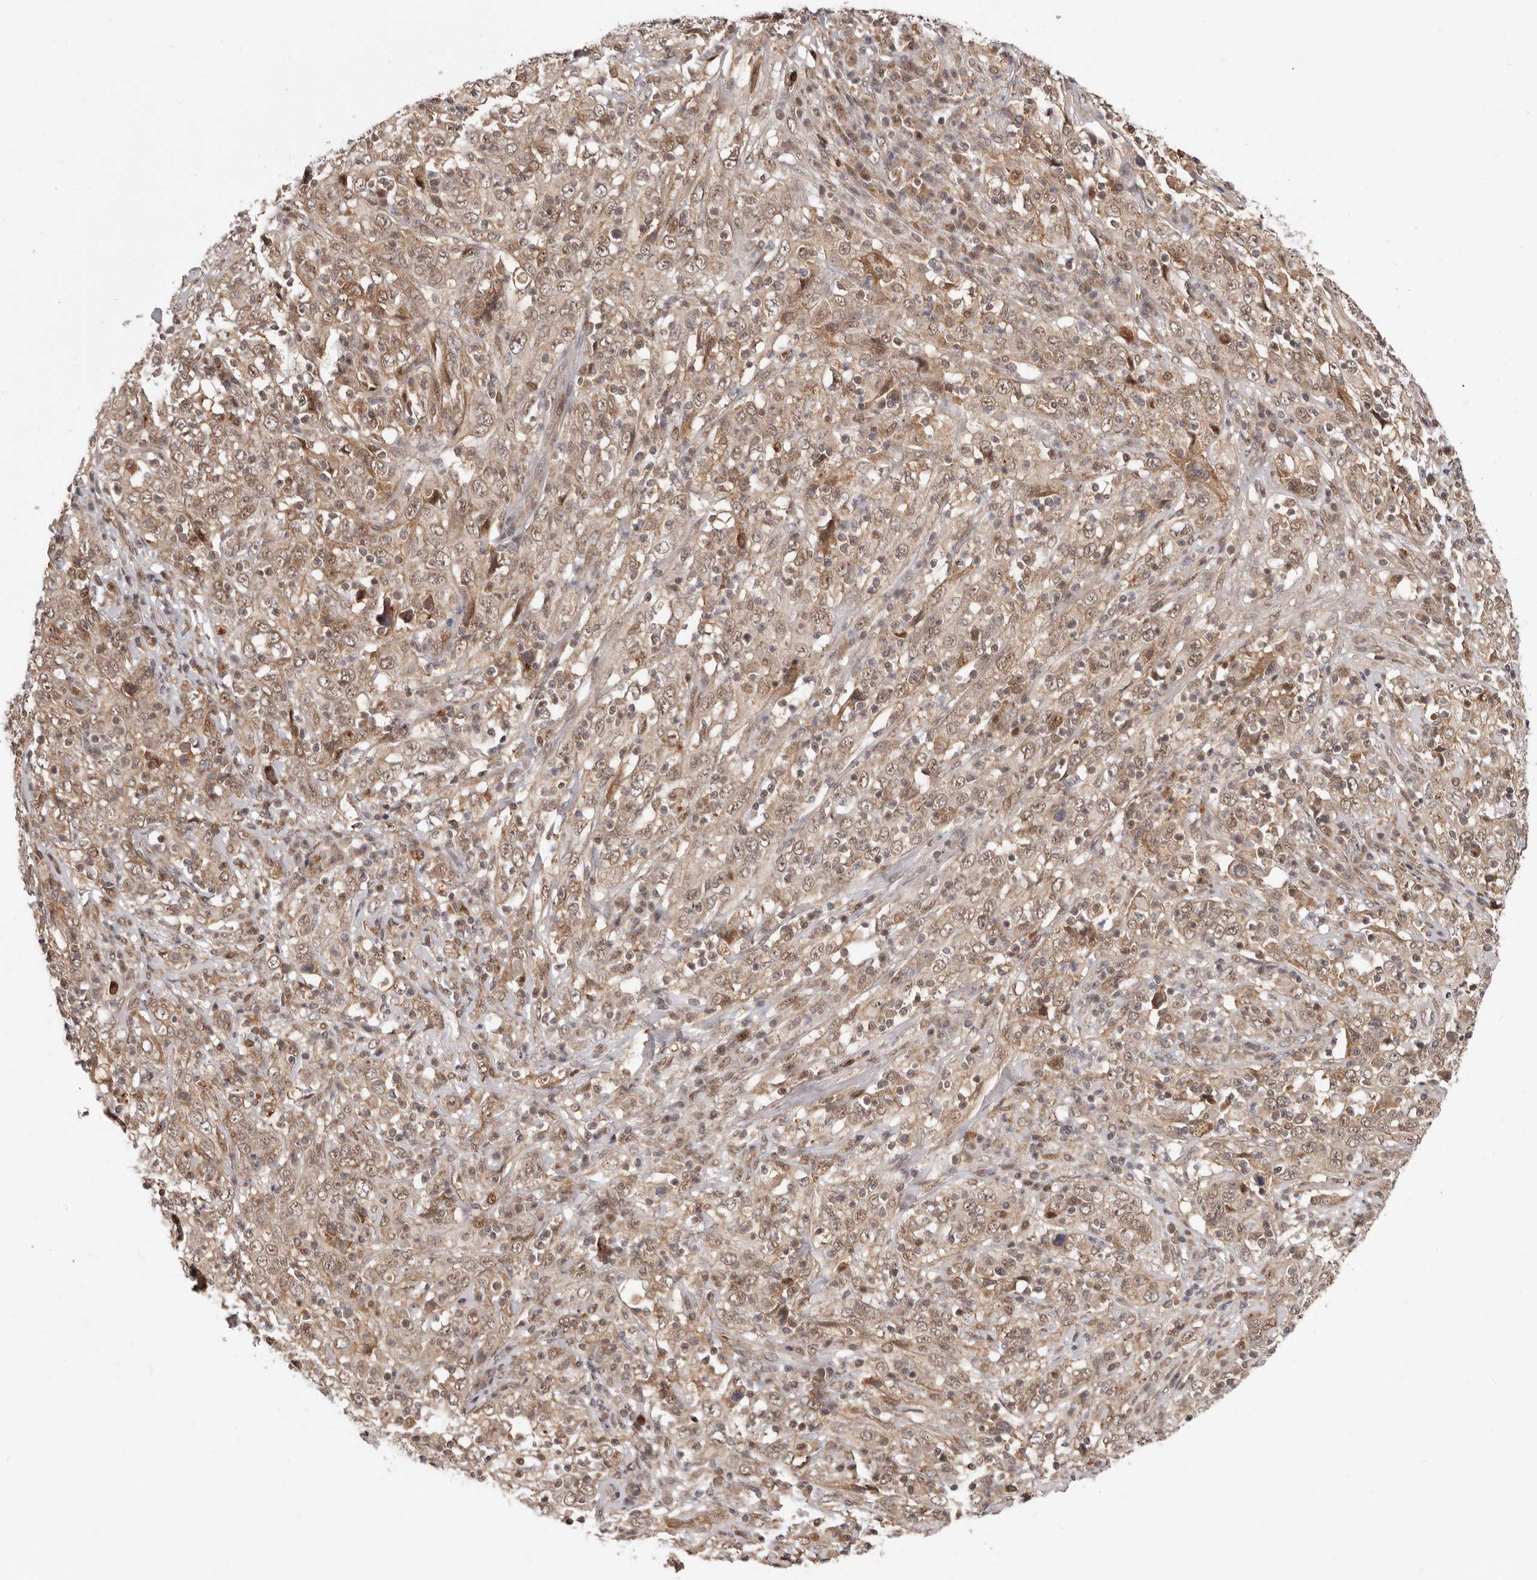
{"staining": {"intensity": "weak", "quantity": ">75%", "location": "cytoplasmic/membranous,nuclear"}, "tissue": "cervical cancer", "cell_type": "Tumor cells", "image_type": "cancer", "snomed": [{"axis": "morphology", "description": "Squamous cell carcinoma, NOS"}, {"axis": "topography", "description": "Cervix"}], "caption": "Weak cytoplasmic/membranous and nuclear expression for a protein is appreciated in approximately >75% of tumor cells of cervical cancer (squamous cell carcinoma) using IHC.", "gene": "NCOA3", "patient": {"sex": "female", "age": 46}}